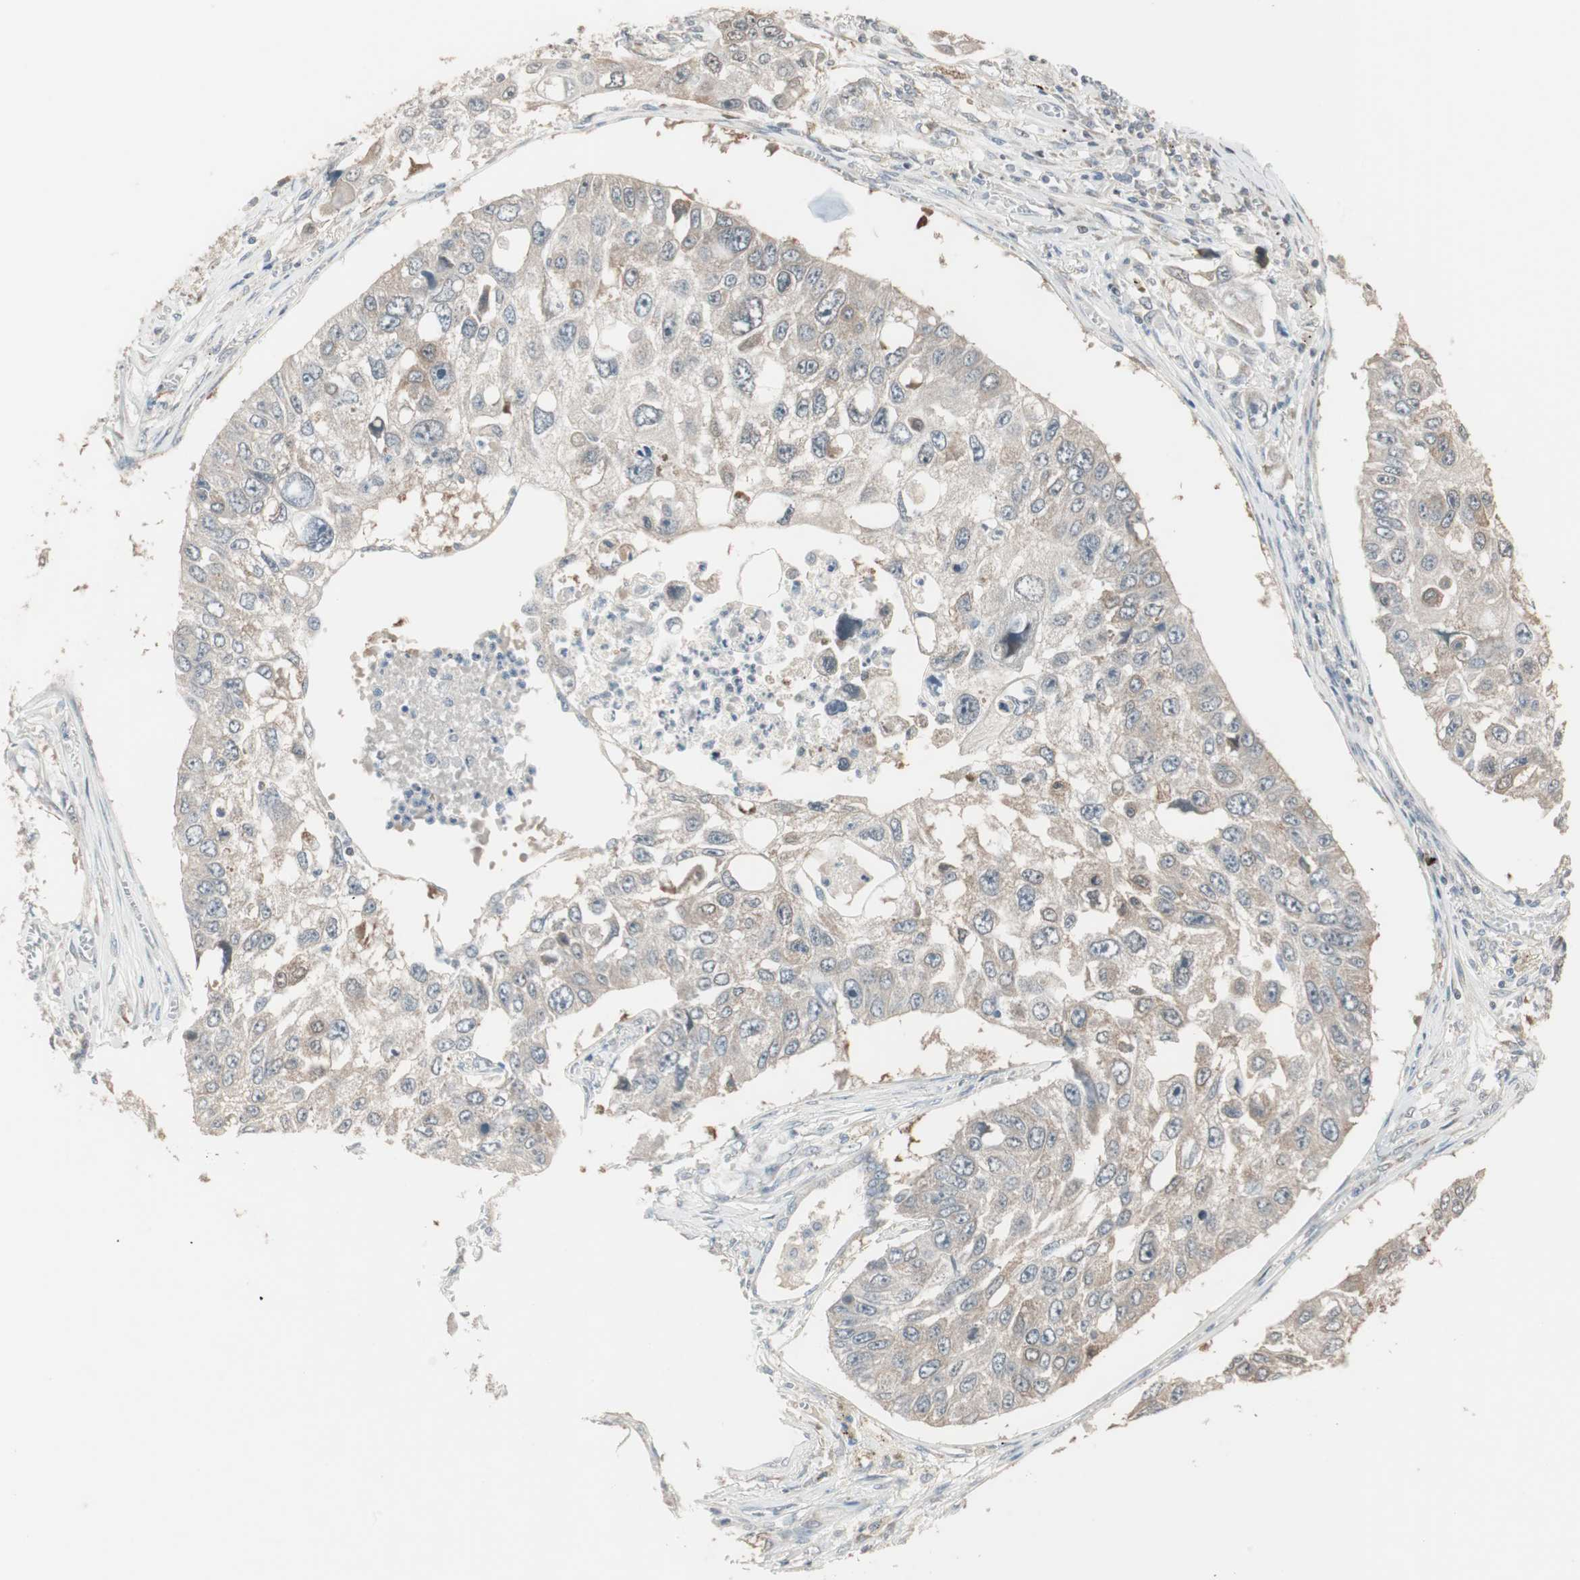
{"staining": {"intensity": "weak", "quantity": "25%-75%", "location": "cytoplasmic/membranous"}, "tissue": "lung cancer", "cell_type": "Tumor cells", "image_type": "cancer", "snomed": [{"axis": "morphology", "description": "Squamous cell carcinoma, NOS"}, {"axis": "topography", "description": "Lung"}], "caption": "A brown stain labels weak cytoplasmic/membranous positivity of a protein in lung squamous cell carcinoma tumor cells.", "gene": "PDZK1", "patient": {"sex": "male", "age": 71}}